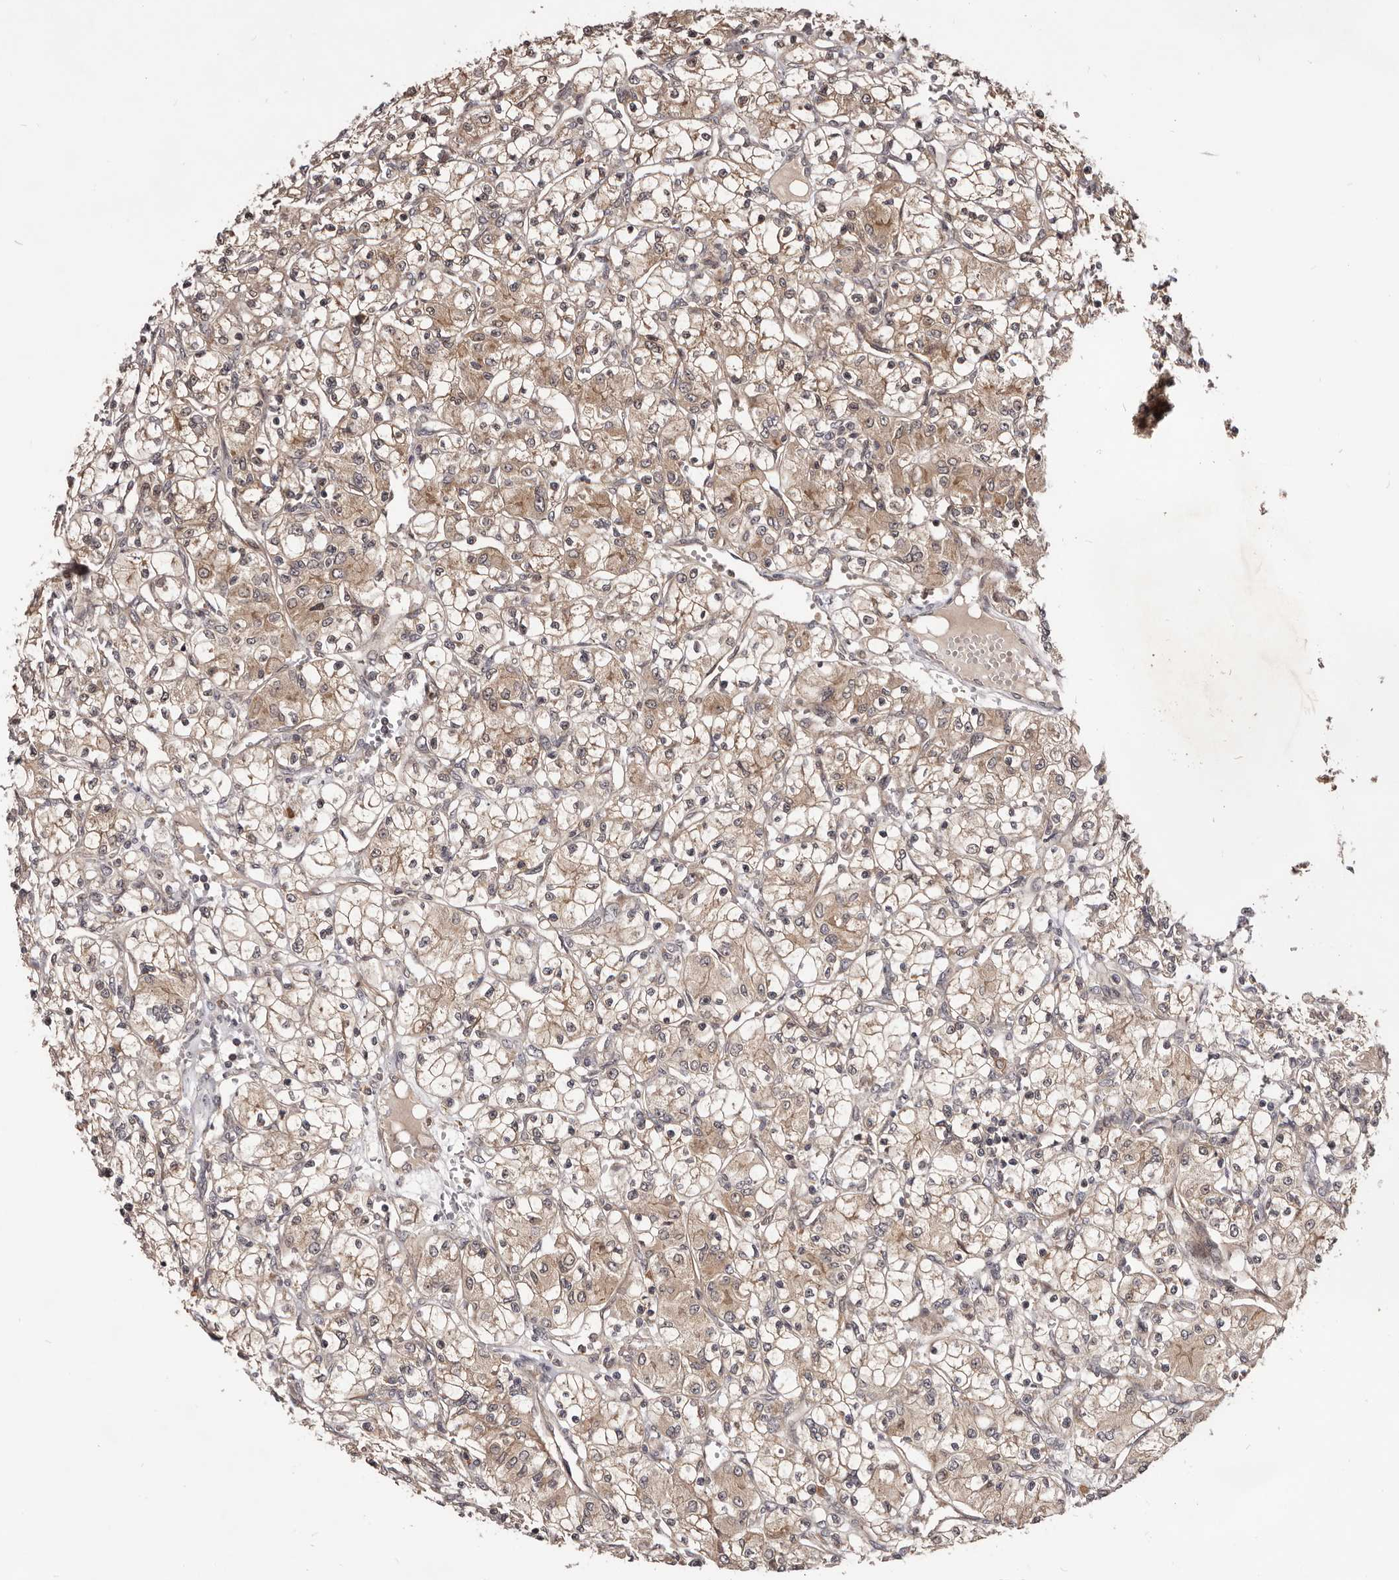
{"staining": {"intensity": "weak", "quantity": ">75%", "location": "cytoplasmic/membranous"}, "tissue": "renal cancer", "cell_type": "Tumor cells", "image_type": "cancer", "snomed": [{"axis": "morphology", "description": "Adenocarcinoma, NOS"}, {"axis": "topography", "description": "Kidney"}], "caption": "Adenocarcinoma (renal) stained with a brown dye shows weak cytoplasmic/membranous positive positivity in approximately >75% of tumor cells.", "gene": "MDP1", "patient": {"sex": "female", "age": 59}}